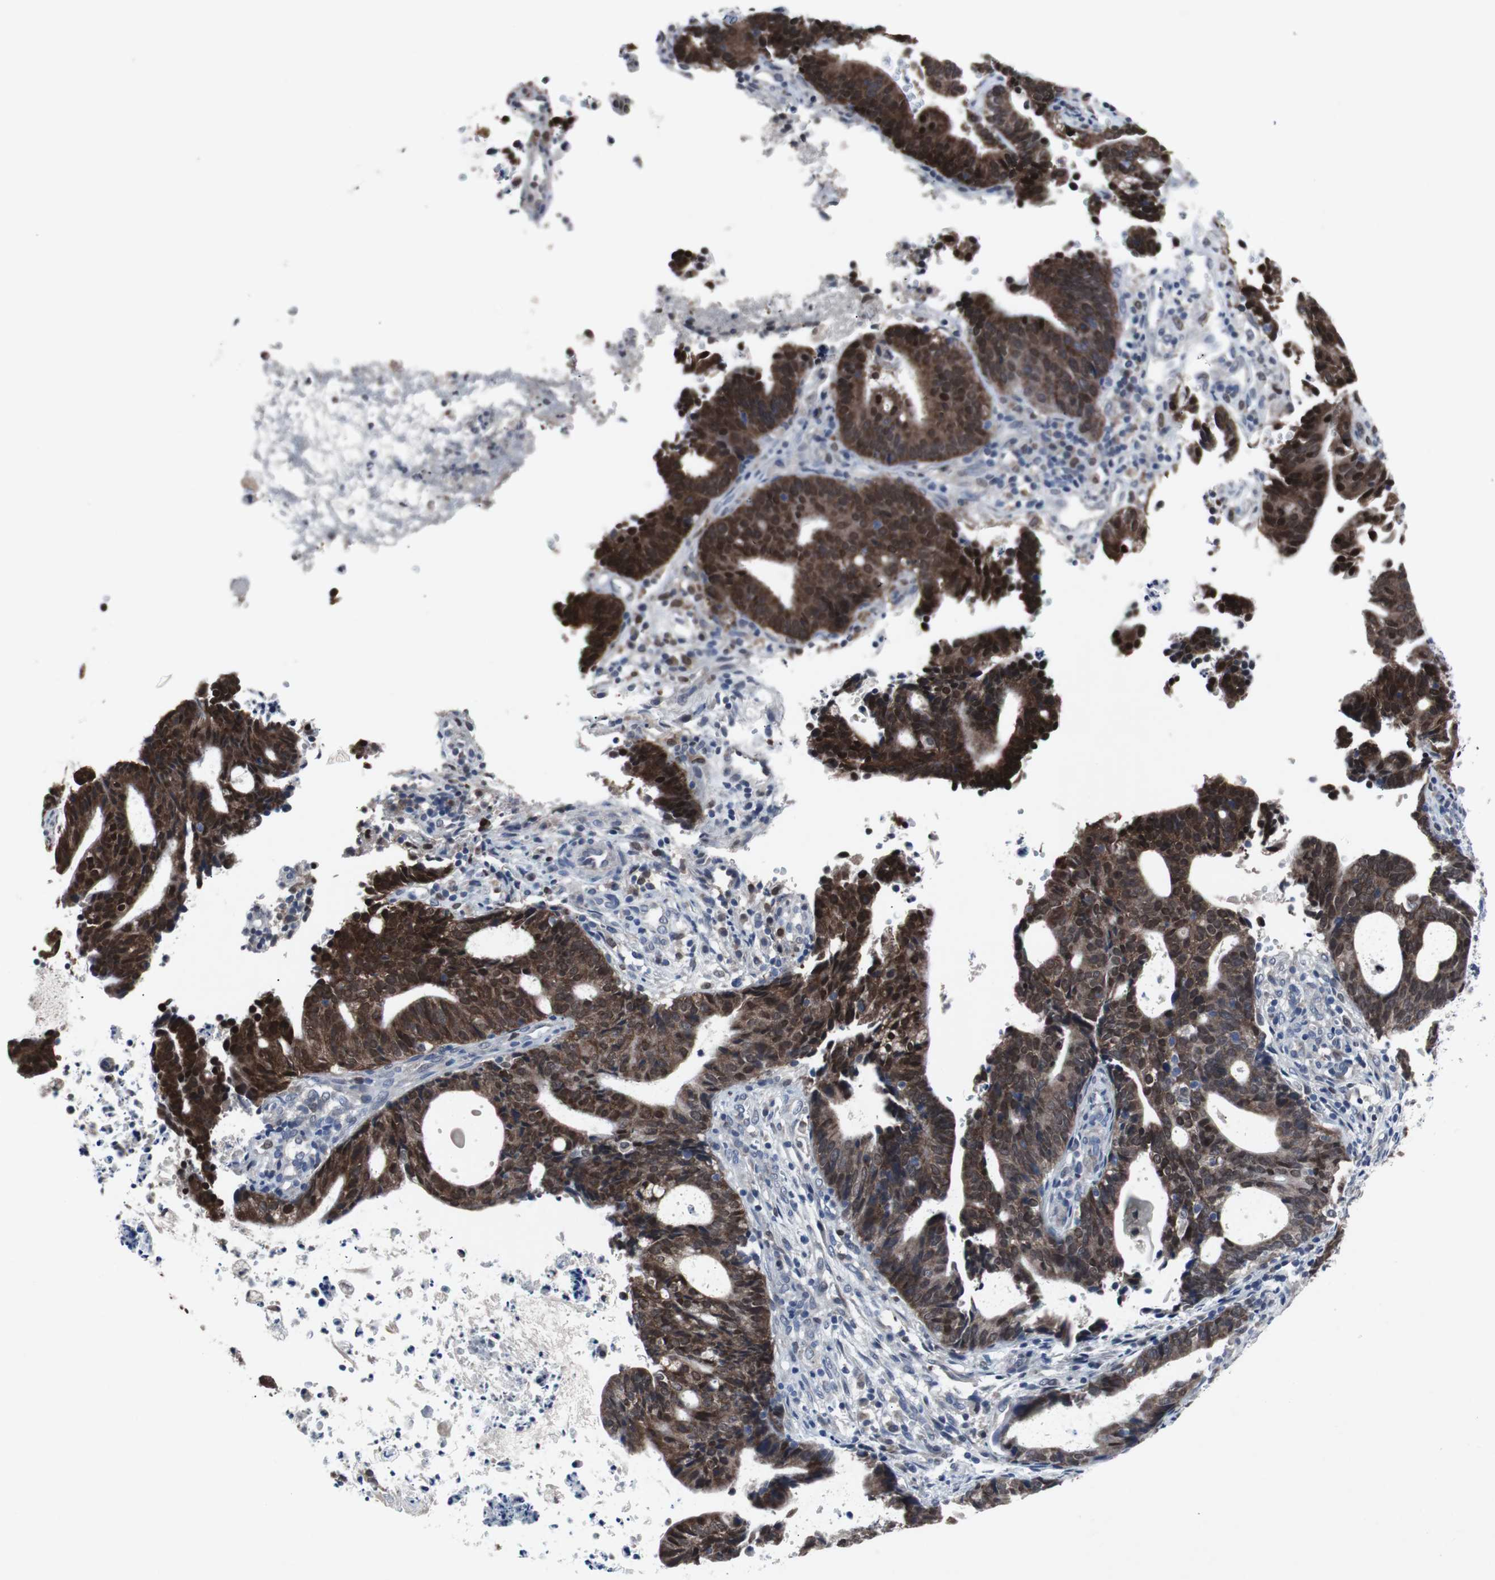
{"staining": {"intensity": "strong", "quantity": ">75%", "location": "cytoplasmic/membranous,nuclear"}, "tissue": "endometrial cancer", "cell_type": "Tumor cells", "image_type": "cancer", "snomed": [{"axis": "morphology", "description": "Adenocarcinoma, NOS"}, {"axis": "topography", "description": "Uterus"}], "caption": "A micrograph of human endometrial cancer (adenocarcinoma) stained for a protein reveals strong cytoplasmic/membranous and nuclear brown staining in tumor cells.", "gene": "RBM47", "patient": {"sex": "female", "age": 83}}